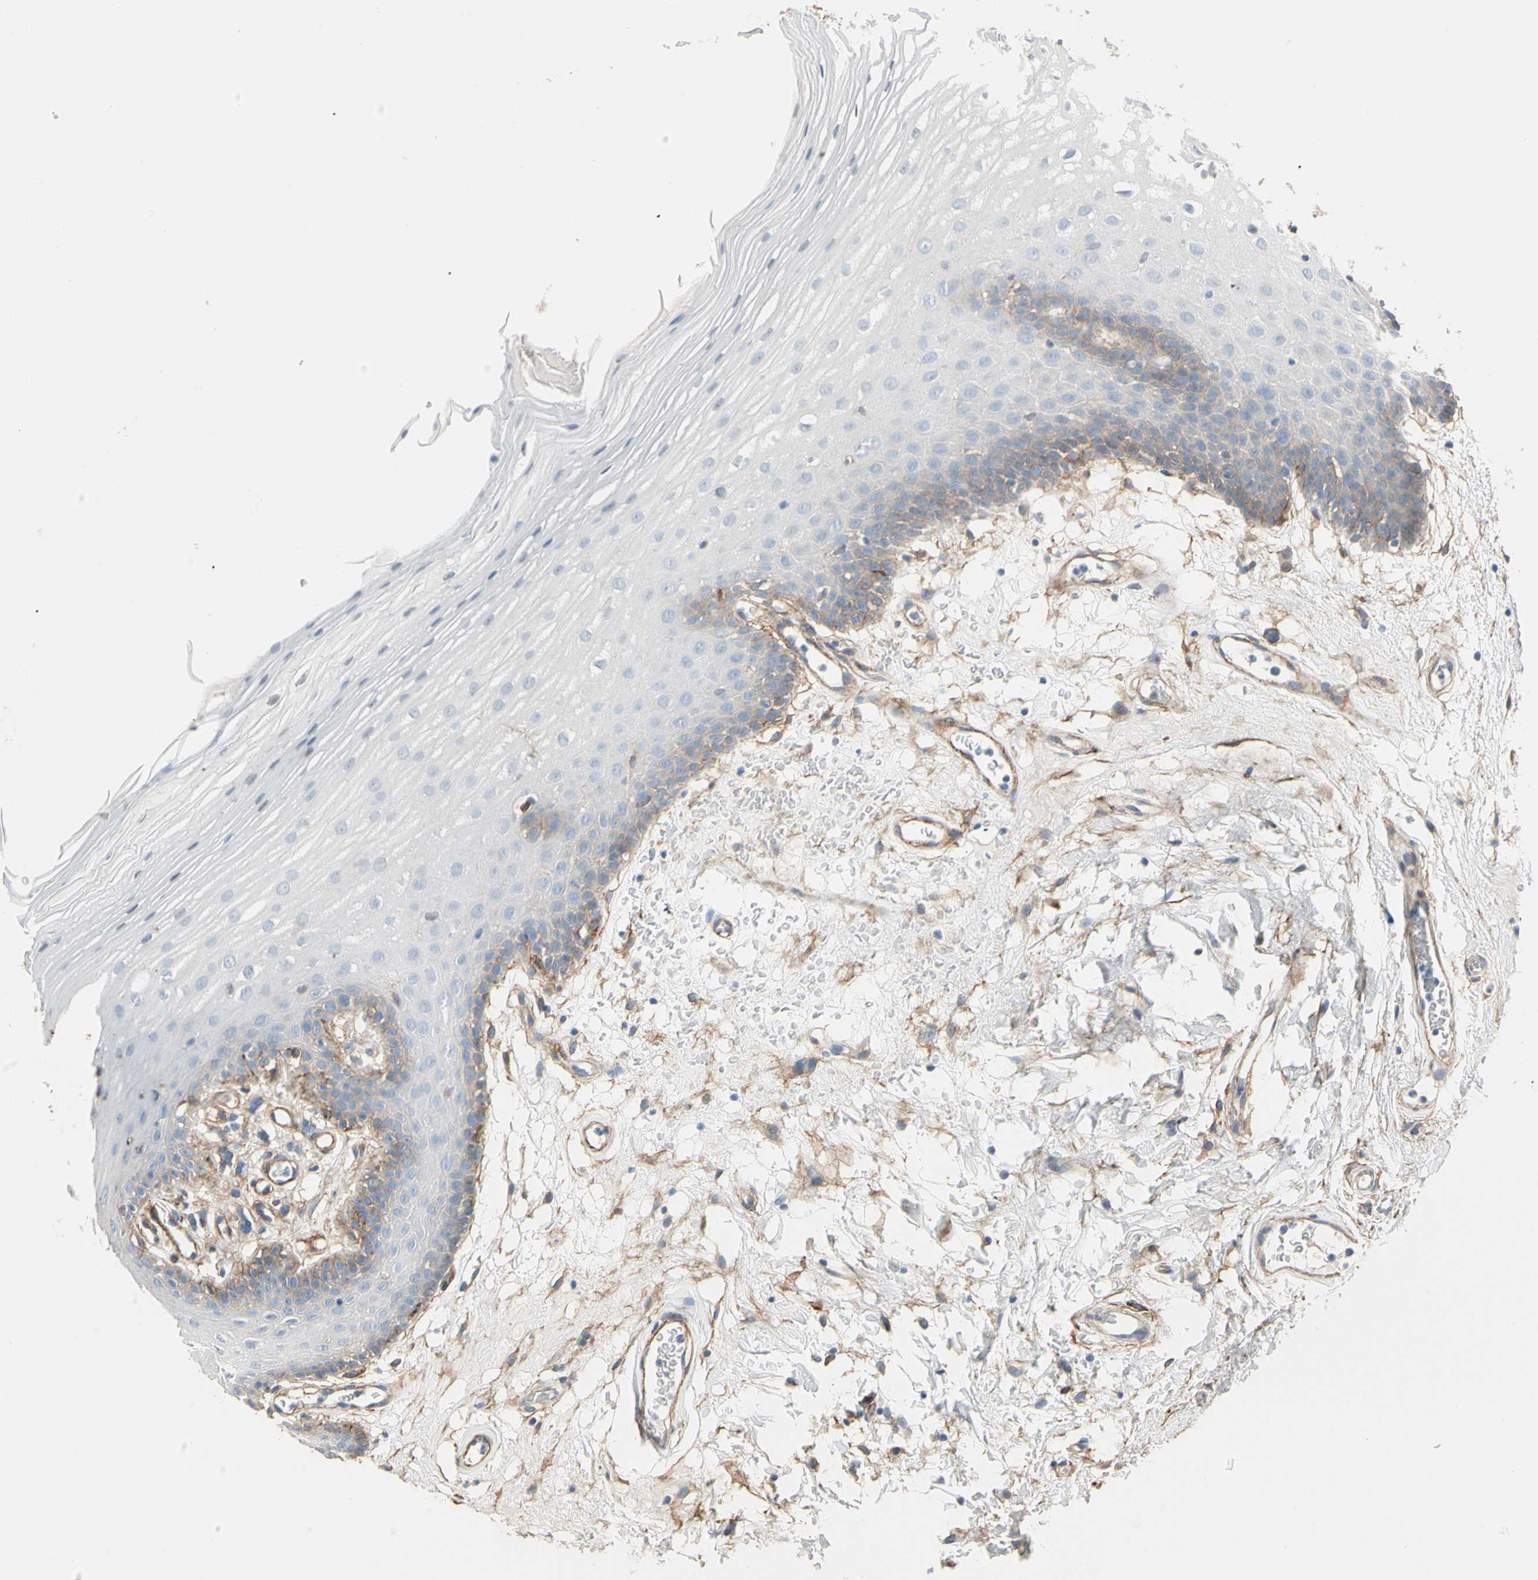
{"staining": {"intensity": "moderate", "quantity": "<25%", "location": "cytoplasmic/membranous"}, "tissue": "oral mucosa", "cell_type": "Squamous epithelial cells", "image_type": "normal", "snomed": [{"axis": "morphology", "description": "Normal tissue, NOS"}, {"axis": "morphology", "description": "Squamous cell carcinoma, NOS"}, {"axis": "topography", "description": "Skeletal muscle"}, {"axis": "topography", "description": "Oral tissue"}], "caption": "Squamous epithelial cells exhibit low levels of moderate cytoplasmic/membranous expression in approximately <25% of cells in unremarkable oral mucosa.", "gene": "EPB41L2", "patient": {"sex": "male", "age": 71}}